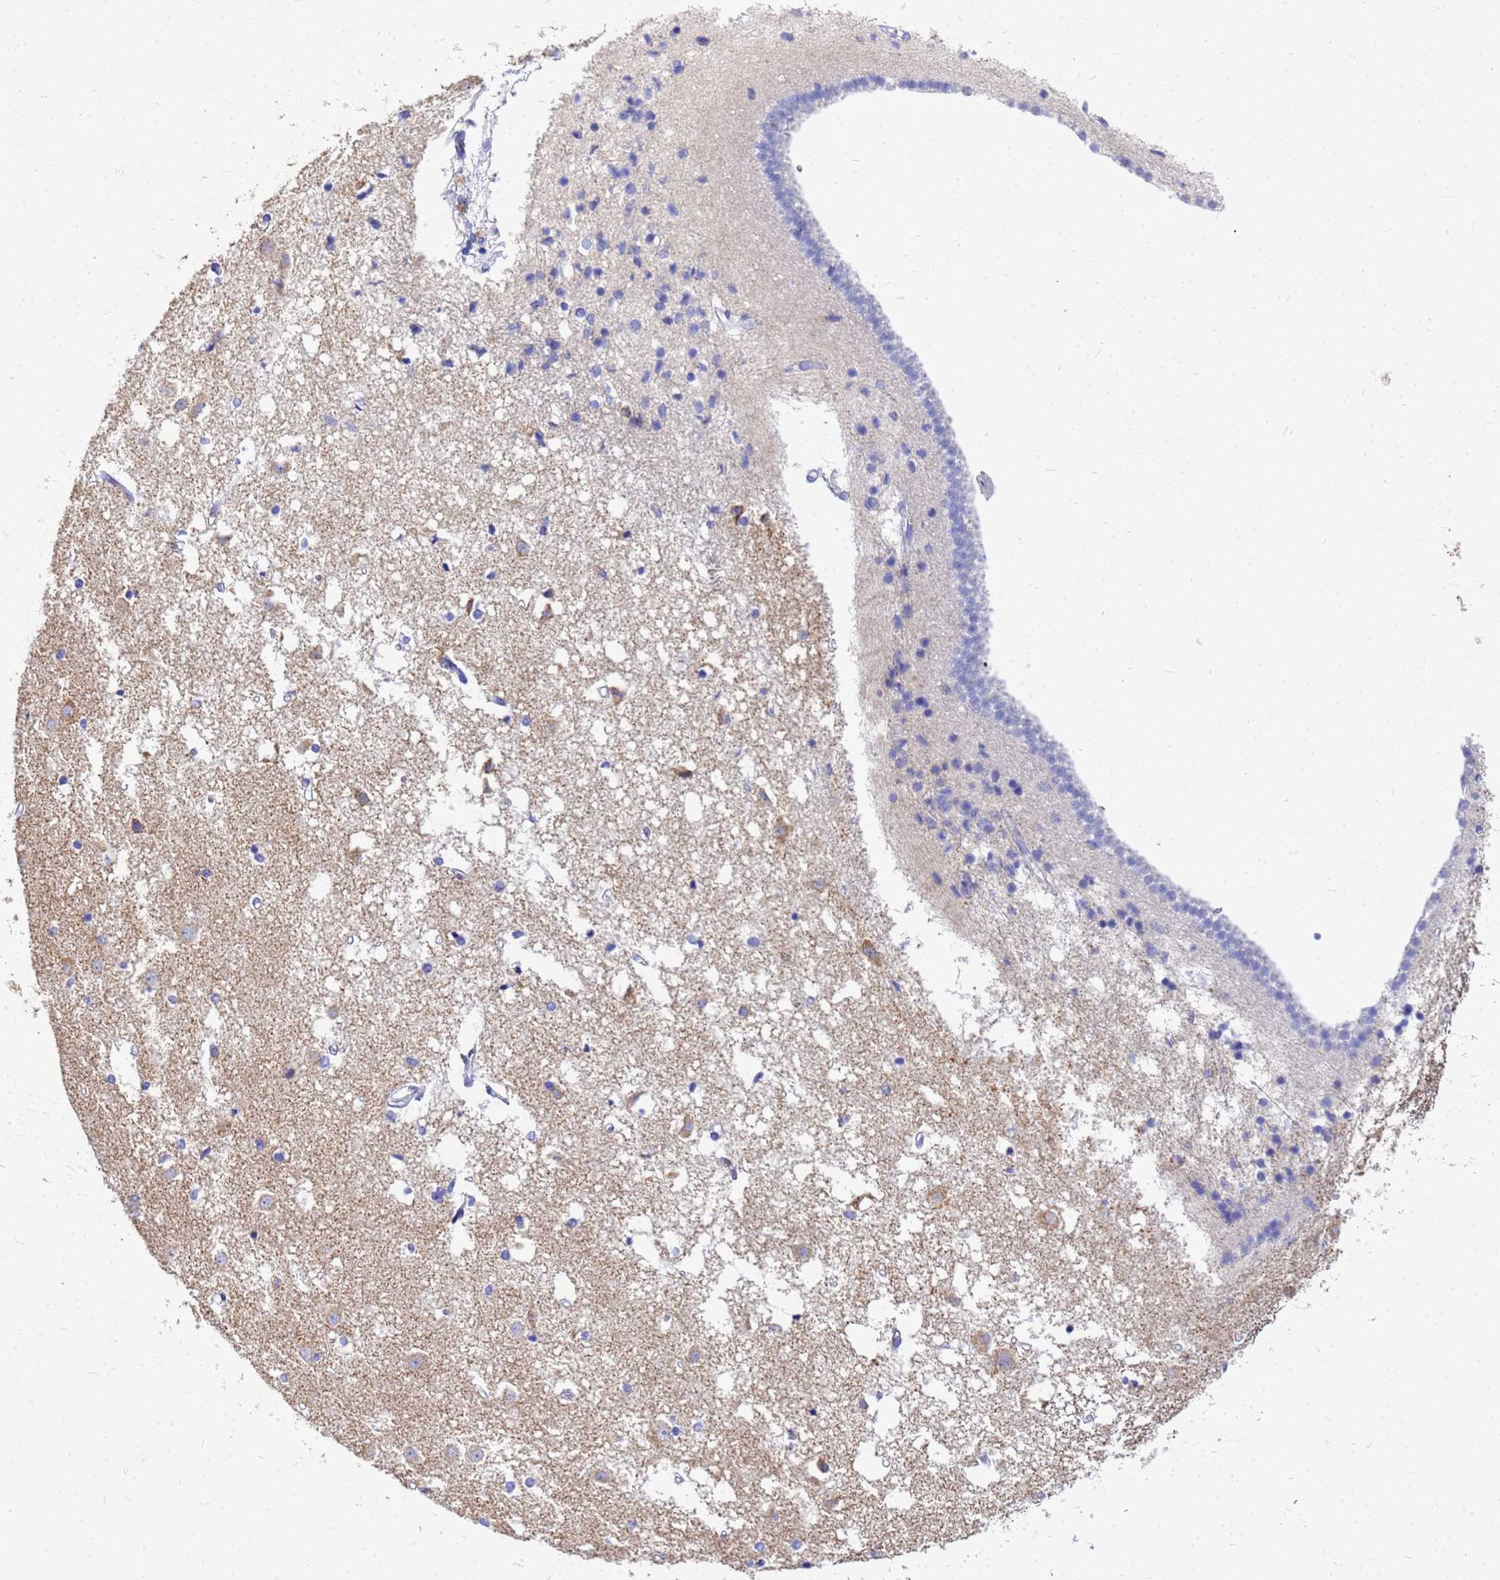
{"staining": {"intensity": "negative", "quantity": "none", "location": "none"}, "tissue": "caudate", "cell_type": "Glial cells", "image_type": "normal", "snomed": [{"axis": "morphology", "description": "Normal tissue, NOS"}, {"axis": "topography", "description": "Lateral ventricle wall"}], "caption": "Glial cells show no significant protein expression in benign caudate. (DAB immunohistochemistry (IHC) visualized using brightfield microscopy, high magnification).", "gene": "OR52E2", "patient": {"sex": "male", "age": 45}}